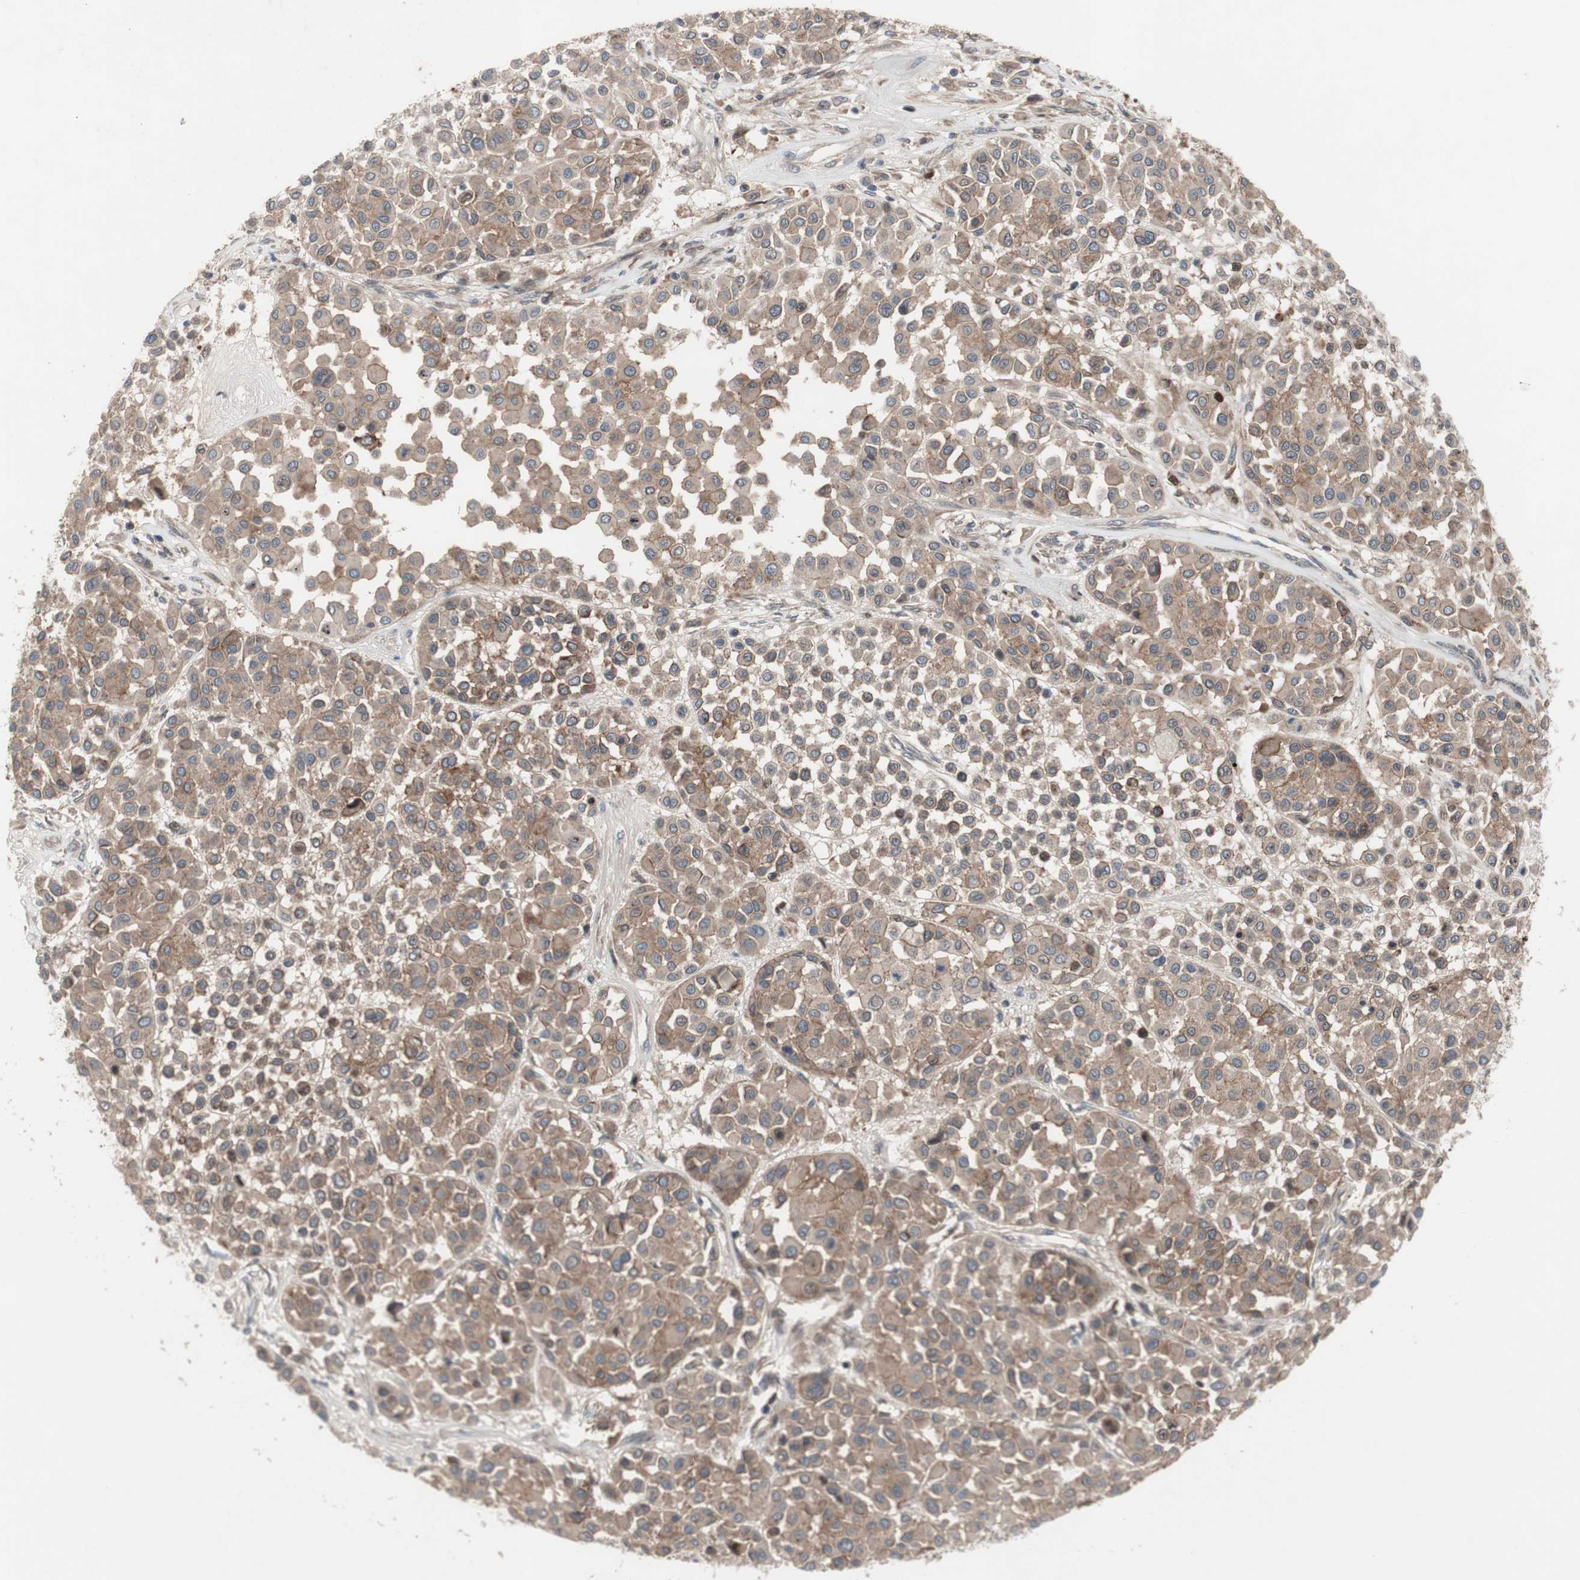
{"staining": {"intensity": "moderate", "quantity": ">75%", "location": "cytoplasmic/membranous"}, "tissue": "melanoma", "cell_type": "Tumor cells", "image_type": "cancer", "snomed": [{"axis": "morphology", "description": "Malignant melanoma, Metastatic site"}, {"axis": "topography", "description": "Soft tissue"}], "caption": "Protein analysis of malignant melanoma (metastatic site) tissue exhibits moderate cytoplasmic/membranous staining in approximately >75% of tumor cells.", "gene": "OAZ1", "patient": {"sex": "male", "age": 41}}